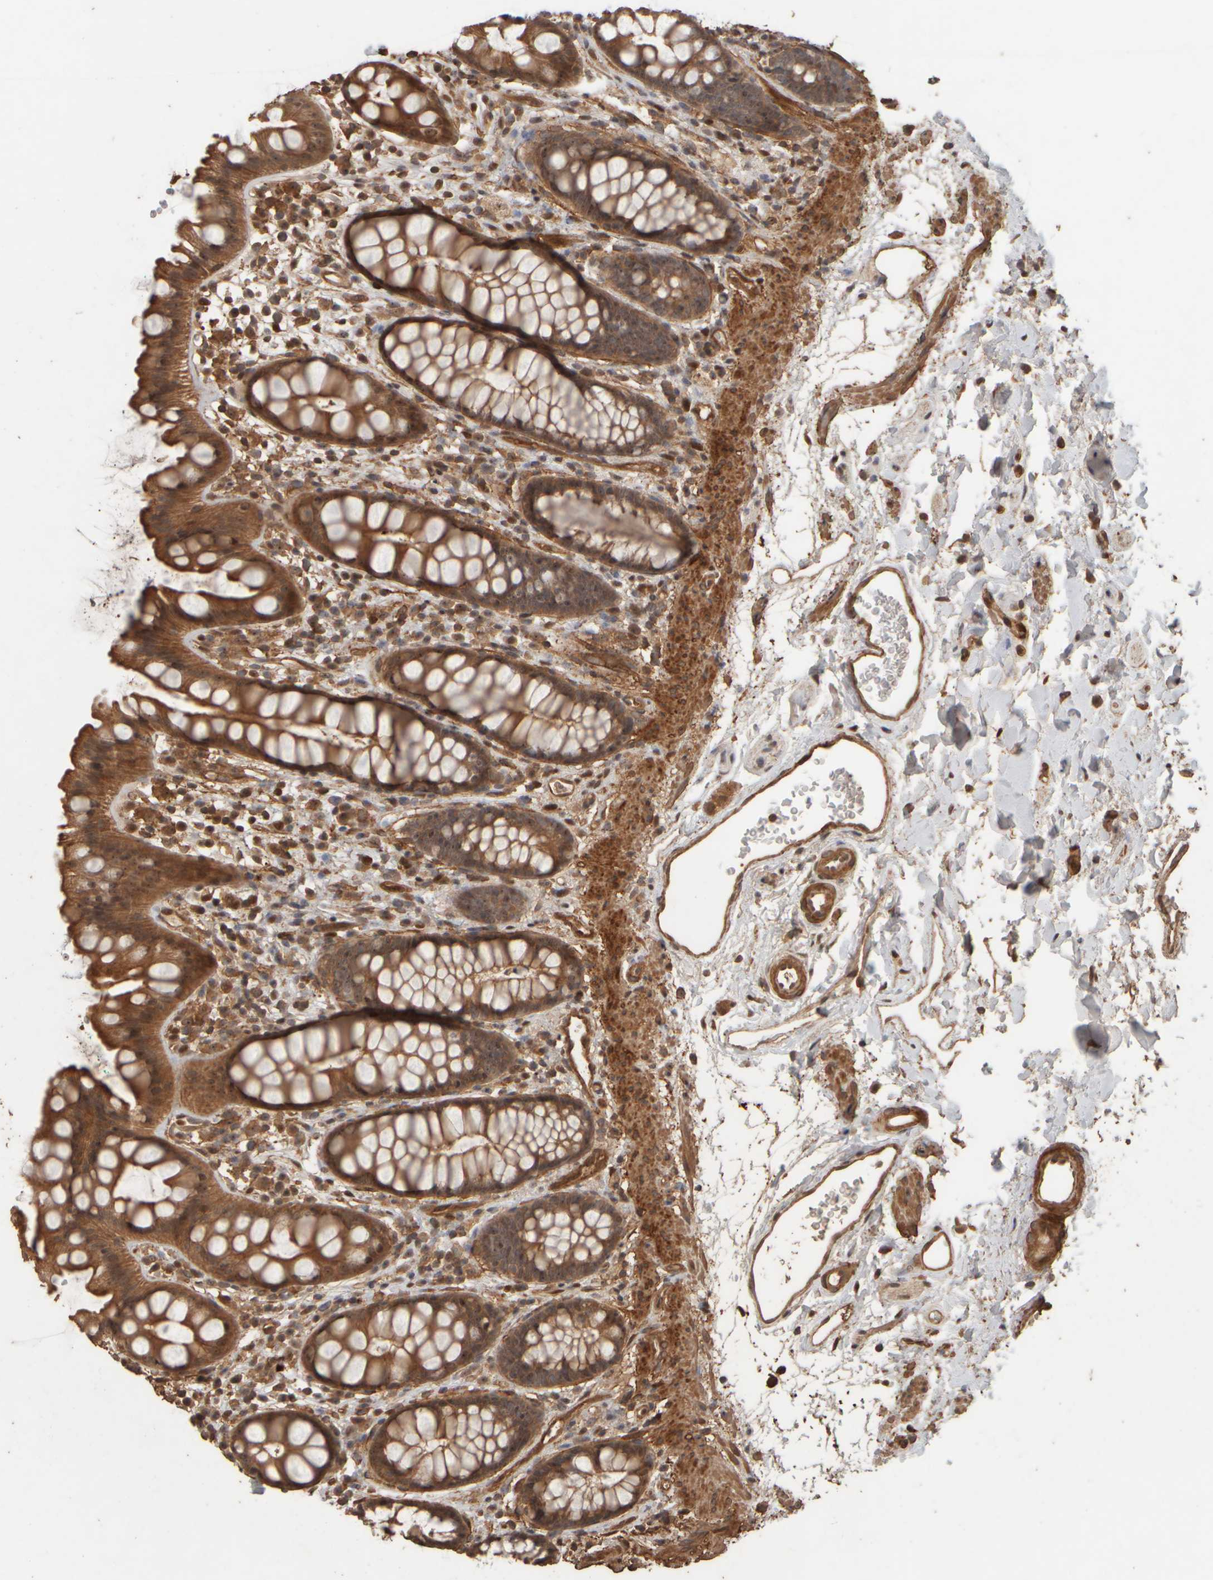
{"staining": {"intensity": "moderate", "quantity": ">75%", "location": "cytoplasmic/membranous,nuclear"}, "tissue": "rectum", "cell_type": "Glandular cells", "image_type": "normal", "snomed": [{"axis": "morphology", "description": "Normal tissue, NOS"}, {"axis": "topography", "description": "Rectum"}], "caption": "Normal rectum displays moderate cytoplasmic/membranous,nuclear expression in approximately >75% of glandular cells, visualized by immunohistochemistry. (IHC, brightfield microscopy, high magnification).", "gene": "SPHK1", "patient": {"sex": "female", "age": 65}}